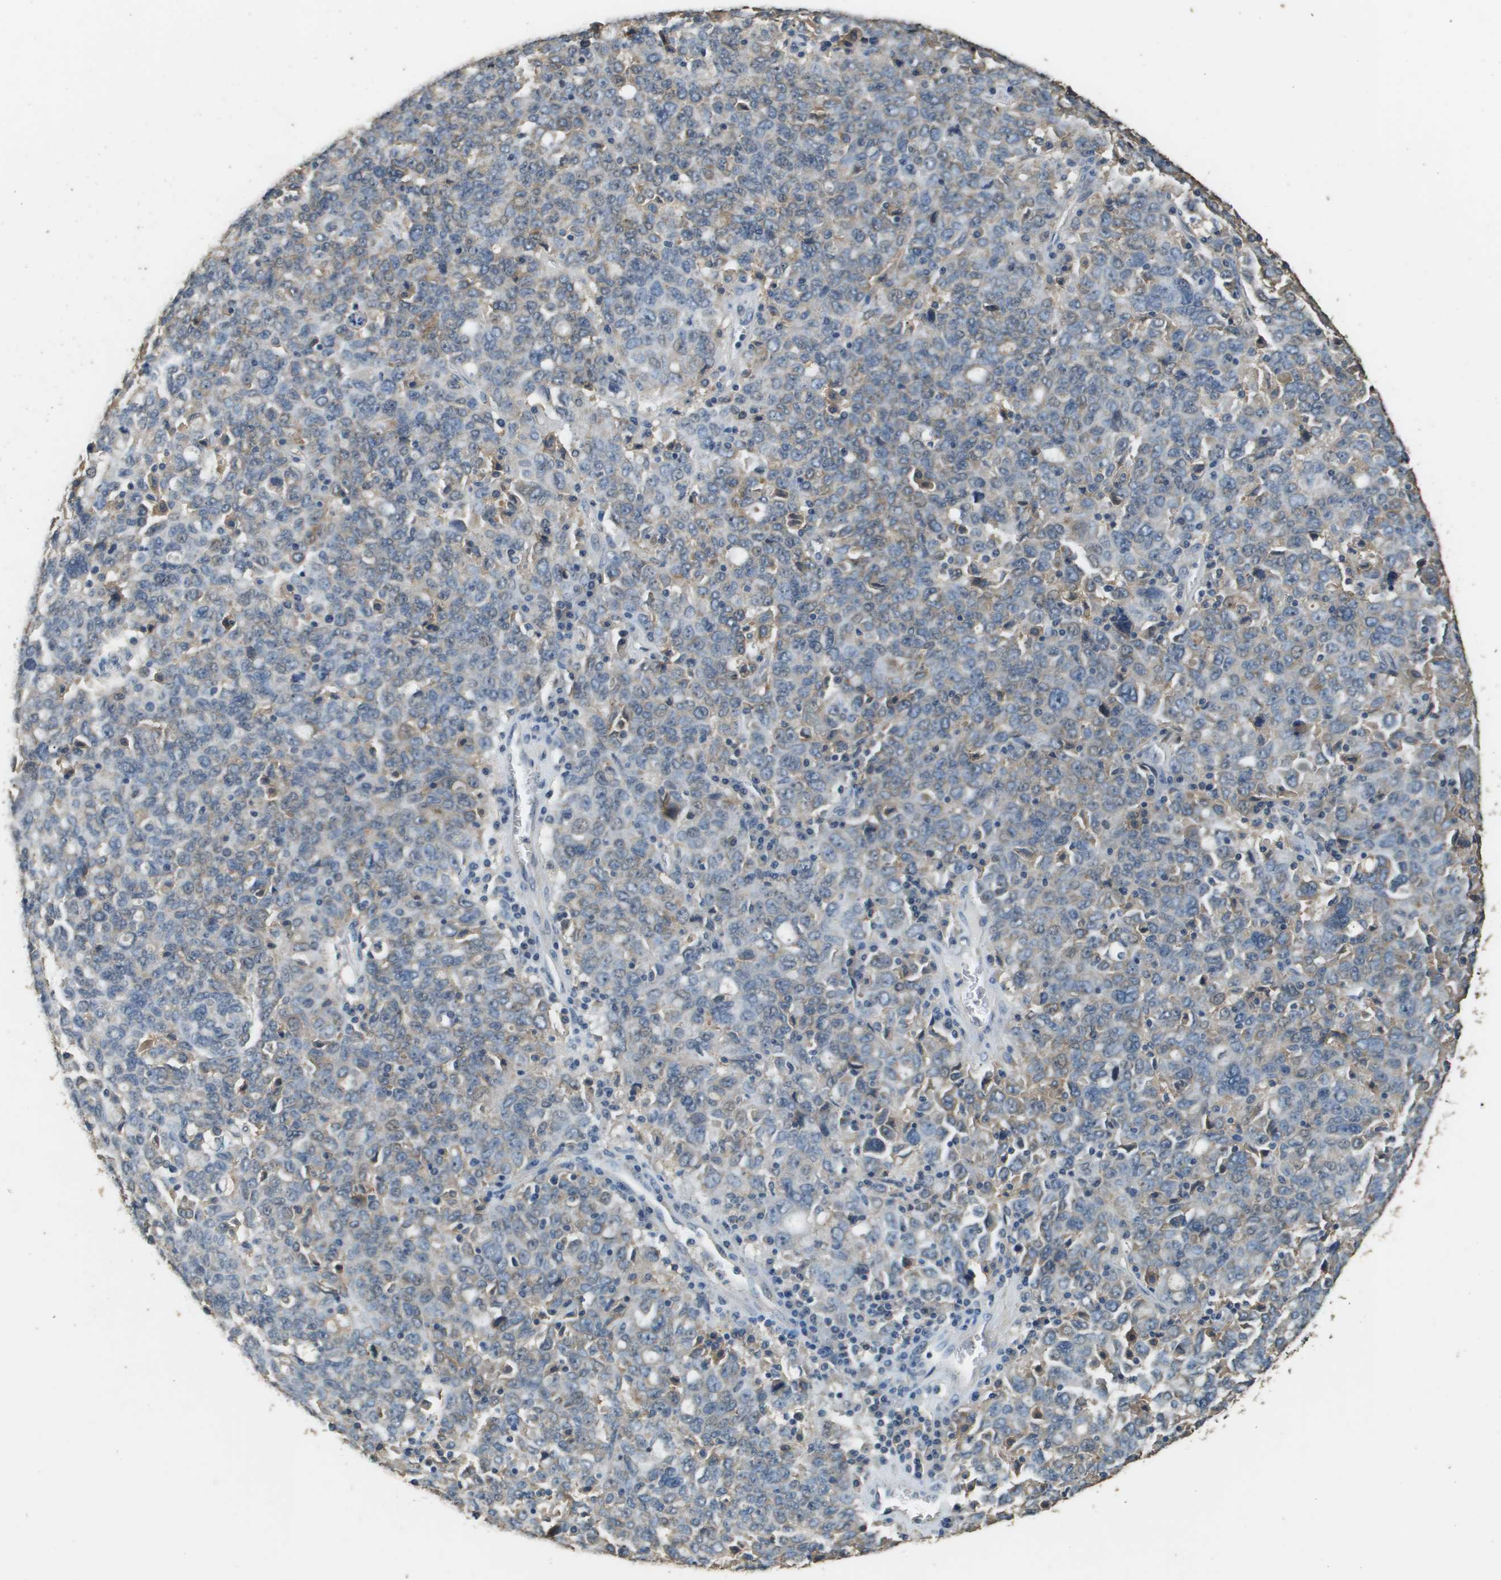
{"staining": {"intensity": "negative", "quantity": "none", "location": "none"}, "tissue": "ovarian cancer", "cell_type": "Tumor cells", "image_type": "cancer", "snomed": [{"axis": "morphology", "description": "Carcinoma, endometroid"}, {"axis": "topography", "description": "Ovary"}], "caption": "High power microscopy photomicrograph of an IHC image of ovarian endometroid carcinoma, revealing no significant positivity in tumor cells. (Immunohistochemistry, brightfield microscopy, high magnification).", "gene": "RAB6B", "patient": {"sex": "female", "age": 62}}